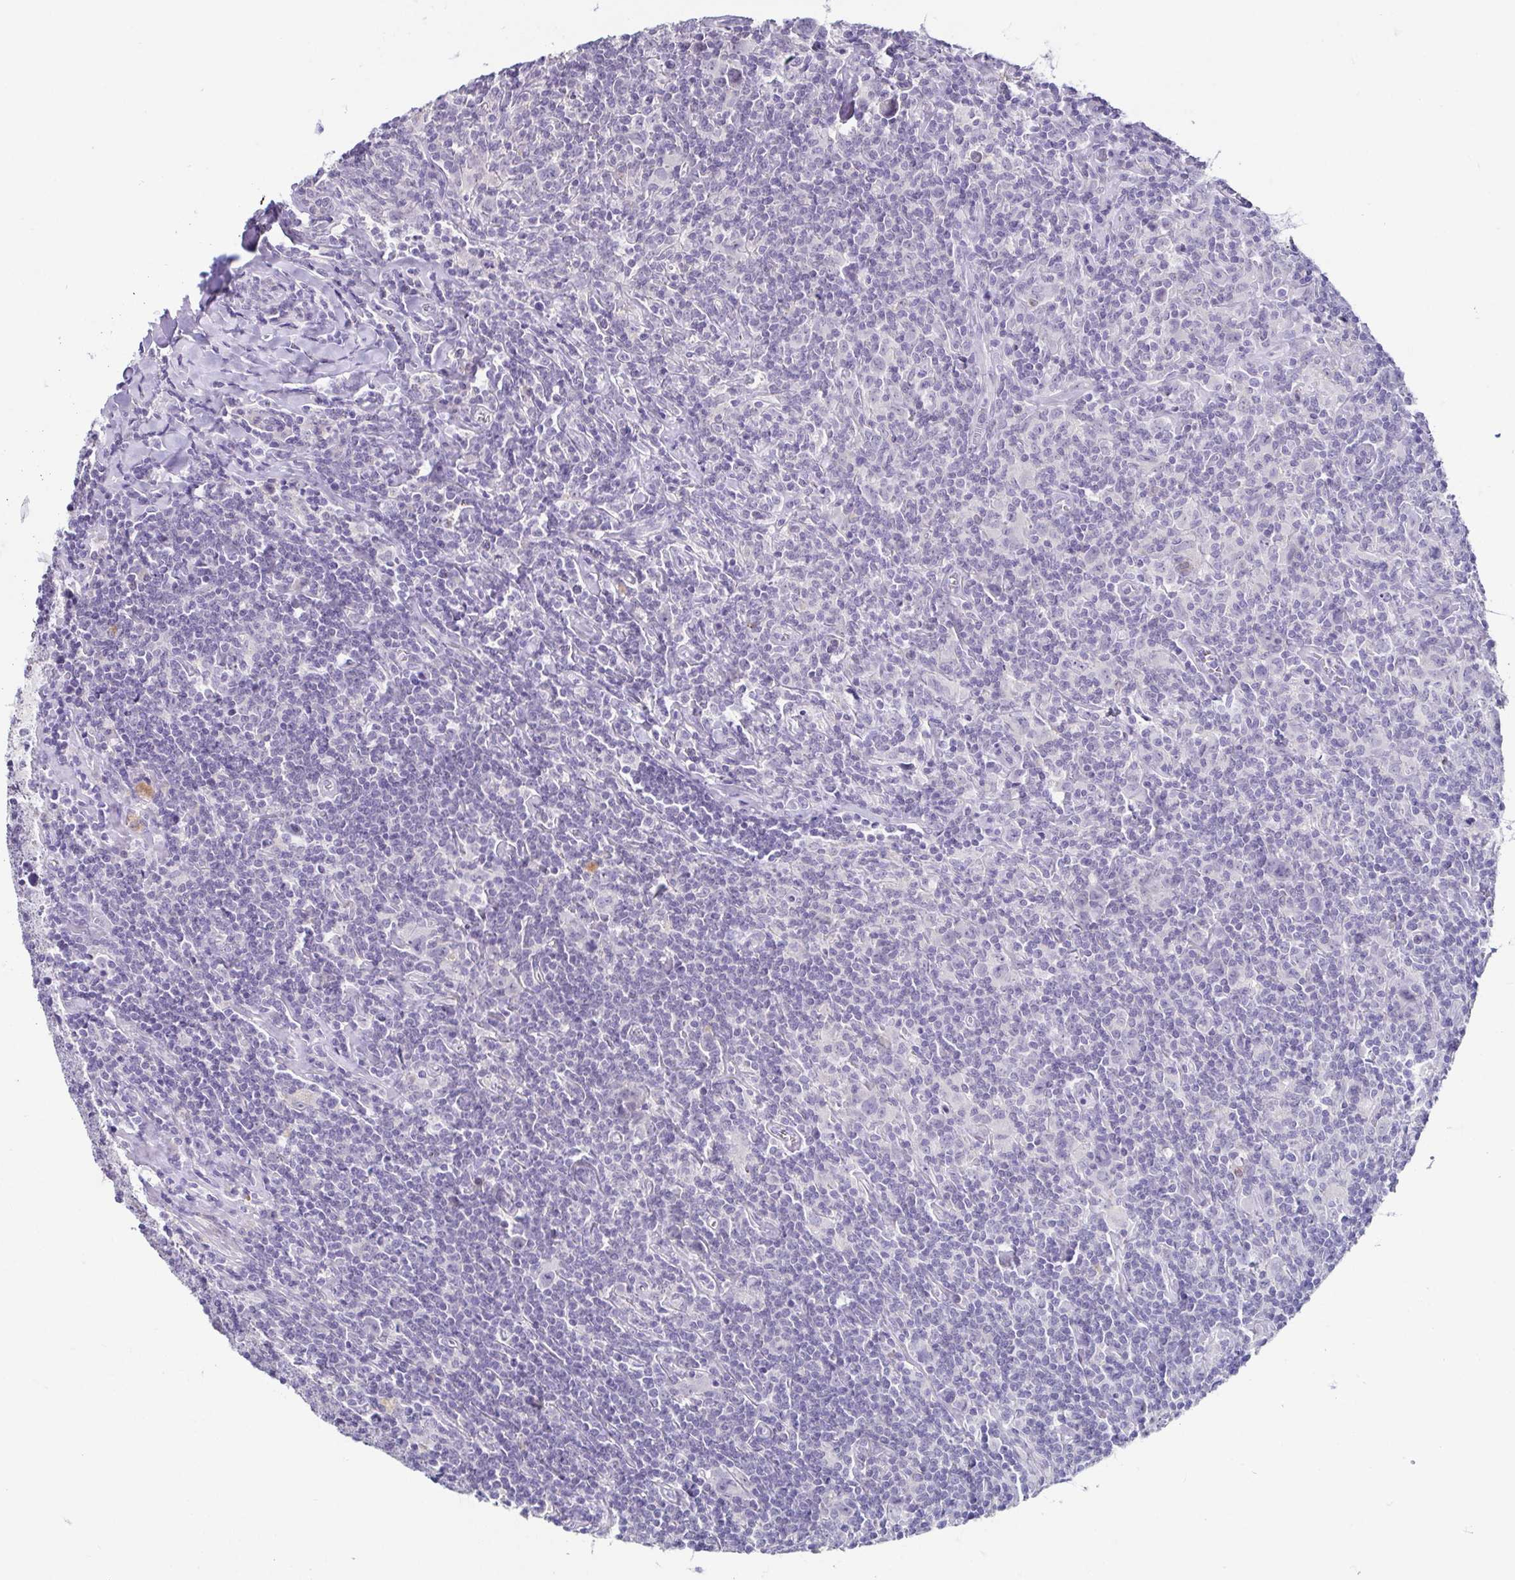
{"staining": {"intensity": "negative", "quantity": "none", "location": "none"}, "tissue": "lymphoma", "cell_type": "Tumor cells", "image_type": "cancer", "snomed": [{"axis": "morphology", "description": "Hodgkin's disease, NOS"}, {"axis": "topography", "description": "Lymph node"}], "caption": "The immunohistochemistry (IHC) micrograph has no significant positivity in tumor cells of lymphoma tissue.", "gene": "TP73", "patient": {"sex": "female", "age": 18}}